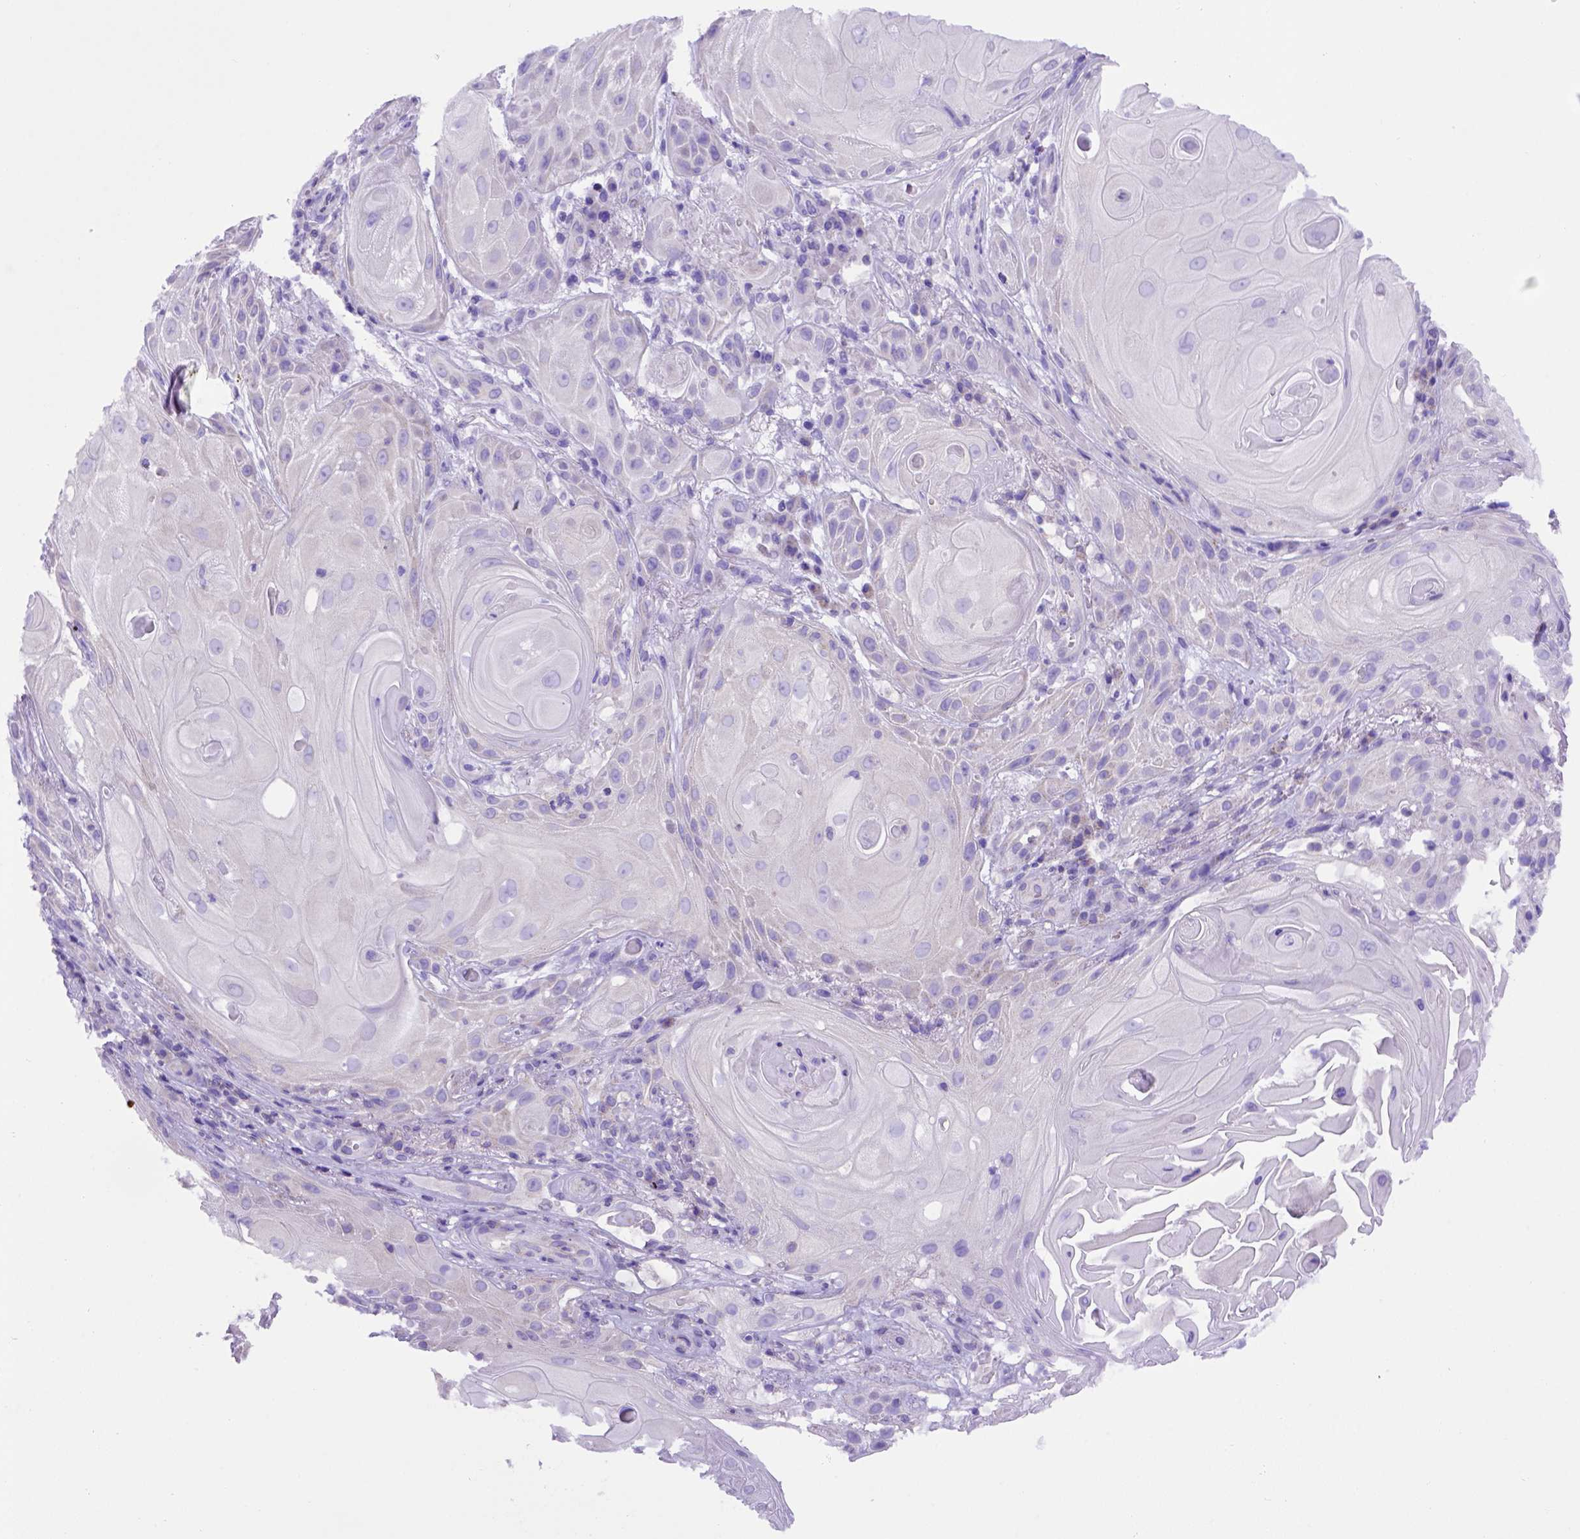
{"staining": {"intensity": "negative", "quantity": "none", "location": "none"}, "tissue": "skin cancer", "cell_type": "Tumor cells", "image_type": "cancer", "snomed": [{"axis": "morphology", "description": "Squamous cell carcinoma, NOS"}, {"axis": "topography", "description": "Skin"}], "caption": "There is no significant positivity in tumor cells of skin squamous cell carcinoma.", "gene": "FOXI1", "patient": {"sex": "male", "age": 62}}